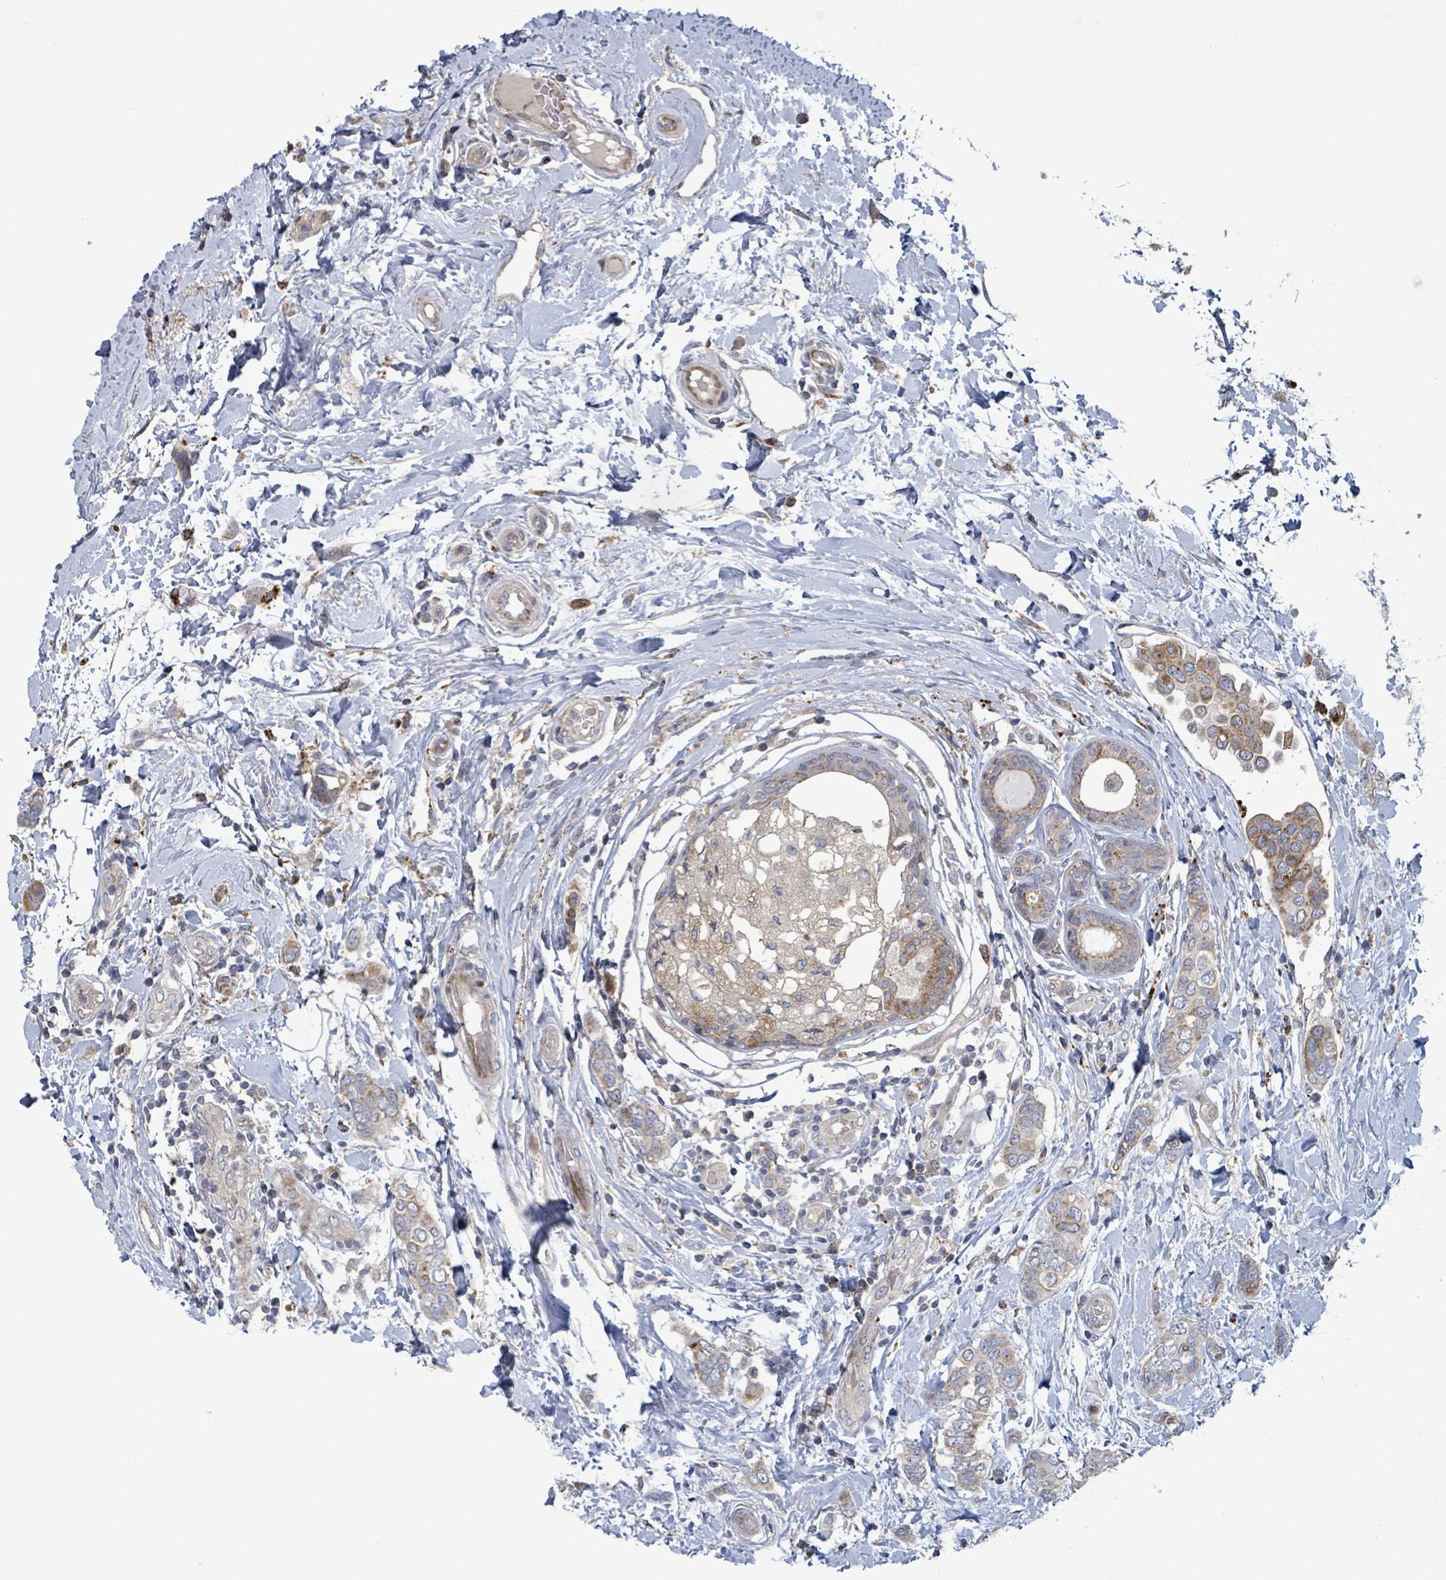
{"staining": {"intensity": "weak", "quantity": "25%-75%", "location": "cytoplasmic/membranous"}, "tissue": "breast cancer", "cell_type": "Tumor cells", "image_type": "cancer", "snomed": [{"axis": "morphology", "description": "Lobular carcinoma"}, {"axis": "topography", "description": "Breast"}], "caption": "Immunohistochemical staining of human breast cancer (lobular carcinoma) reveals low levels of weak cytoplasmic/membranous protein expression in approximately 25%-75% of tumor cells. Nuclei are stained in blue.", "gene": "DIPK2A", "patient": {"sex": "female", "age": 51}}